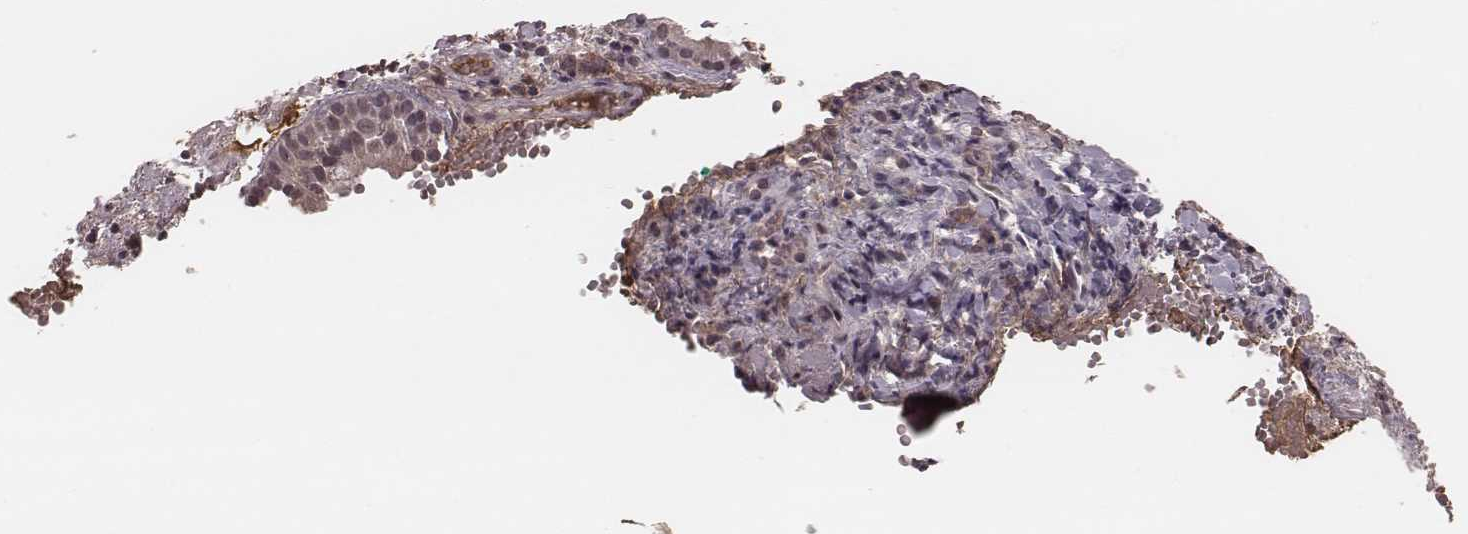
{"staining": {"intensity": "negative", "quantity": "none", "location": "none"}, "tissue": "nasopharynx", "cell_type": "Respiratory epithelial cells", "image_type": "normal", "snomed": [{"axis": "morphology", "description": "Normal tissue, NOS"}, {"axis": "morphology", "description": "Basal cell carcinoma"}, {"axis": "topography", "description": "Cartilage tissue"}, {"axis": "topography", "description": "Nasopharynx"}, {"axis": "topography", "description": "Oral tissue"}], "caption": "This is an immunohistochemistry (IHC) photomicrograph of unremarkable human nasopharynx. There is no positivity in respiratory epithelial cells.", "gene": "IL5", "patient": {"sex": "female", "age": 77}}